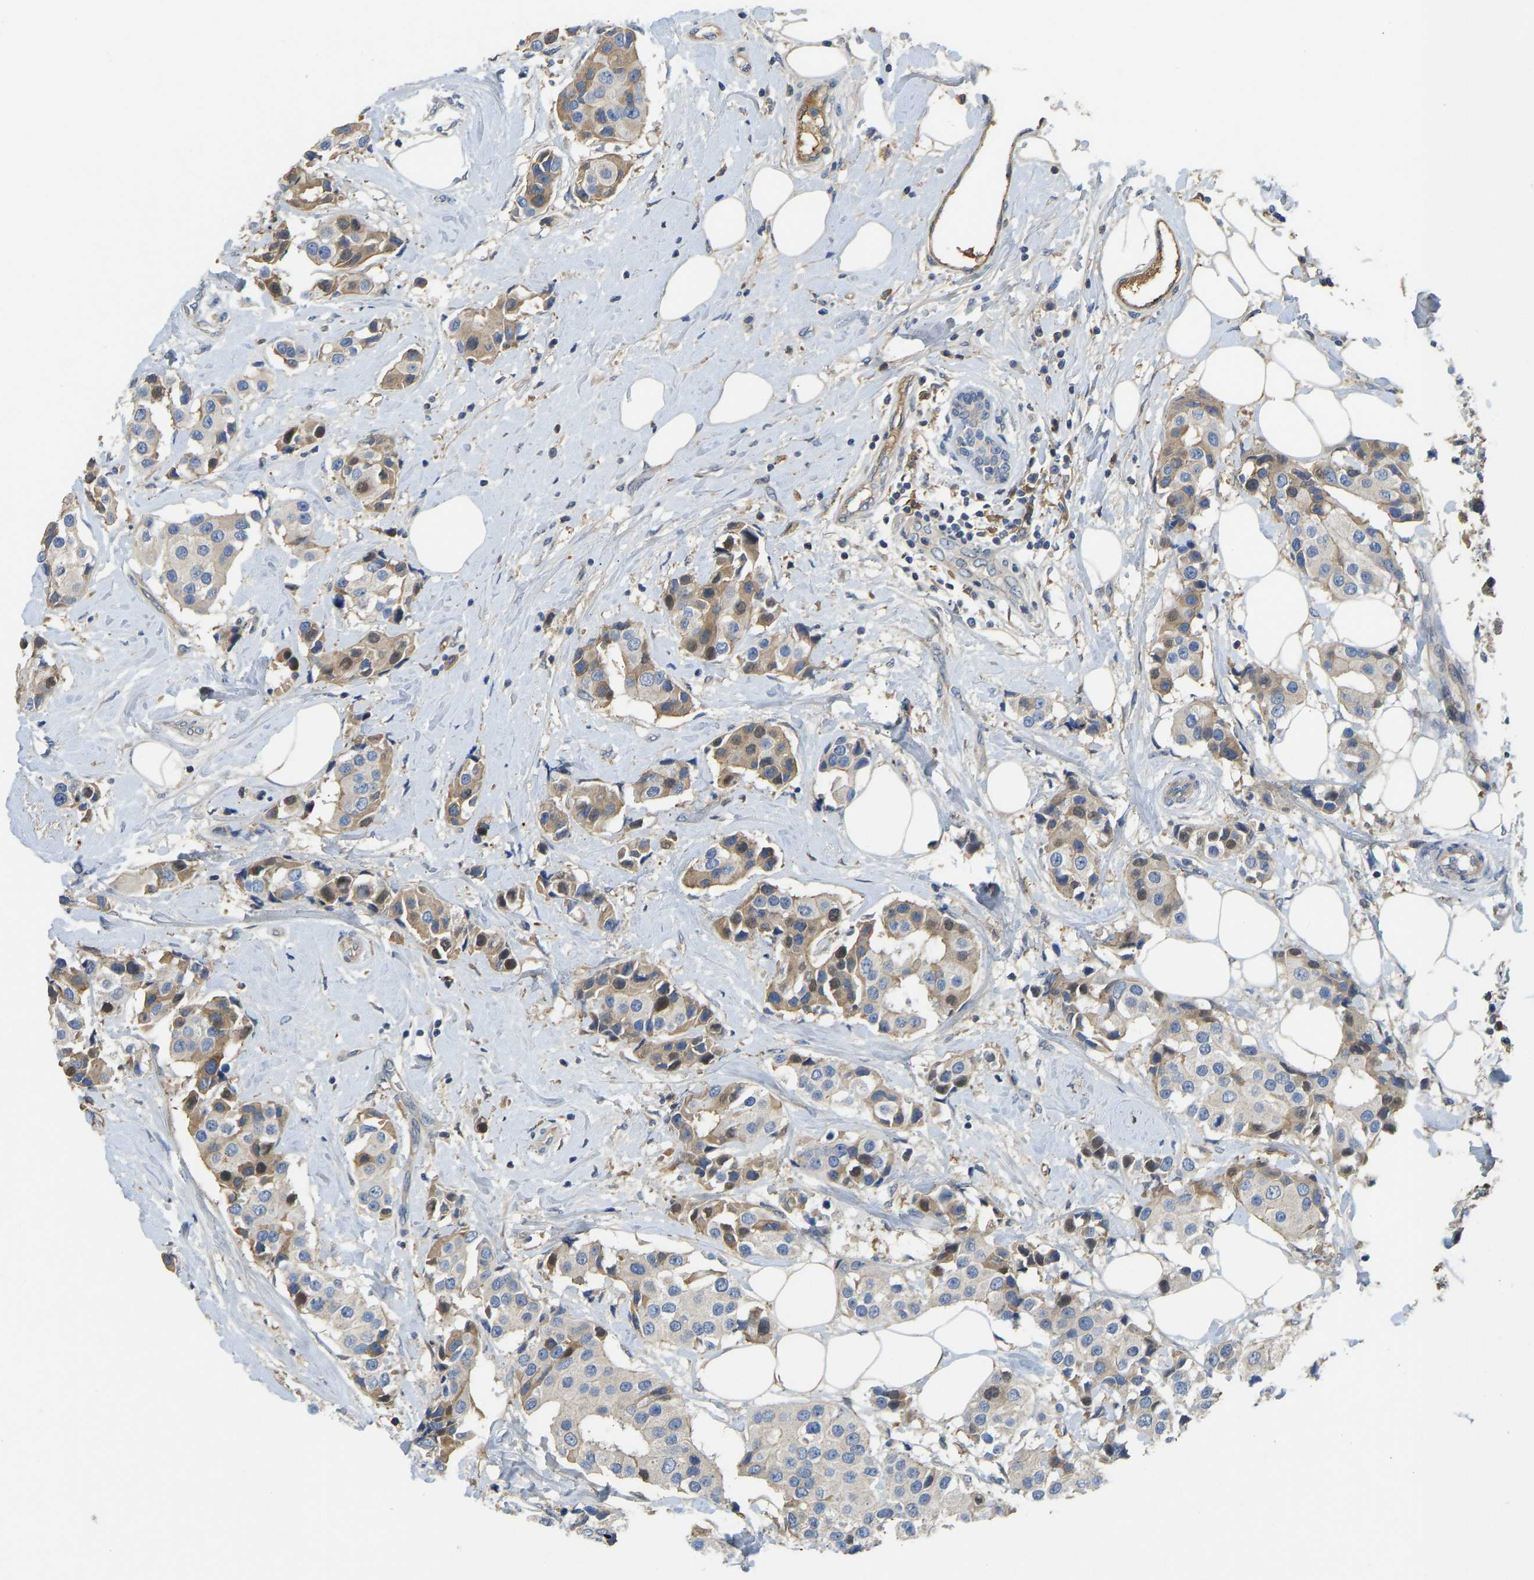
{"staining": {"intensity": "moderate", "quantity": ">75%", "location": "cytoplasmic/membranous"}, "tissue": "breast cancer", "cell_type": "Tumor cells", "image_type": "cancer", "snomed": [{"axis": "morphology", "description": "Normal tissue, NOS"}, {"axis": "morphology", "description": "Duct carcinoma"}, {"axis": "topography", "description": "Breast"}], "caption": "Brown immunohistochemical staining in invasive ductal carcinoma (breast) reveals moderate cytoplasmic/membranous staining in approximately >75% of tumor cells.", "gene": "VCPKMT", "patient": {"sex": "female", "age": 39}}